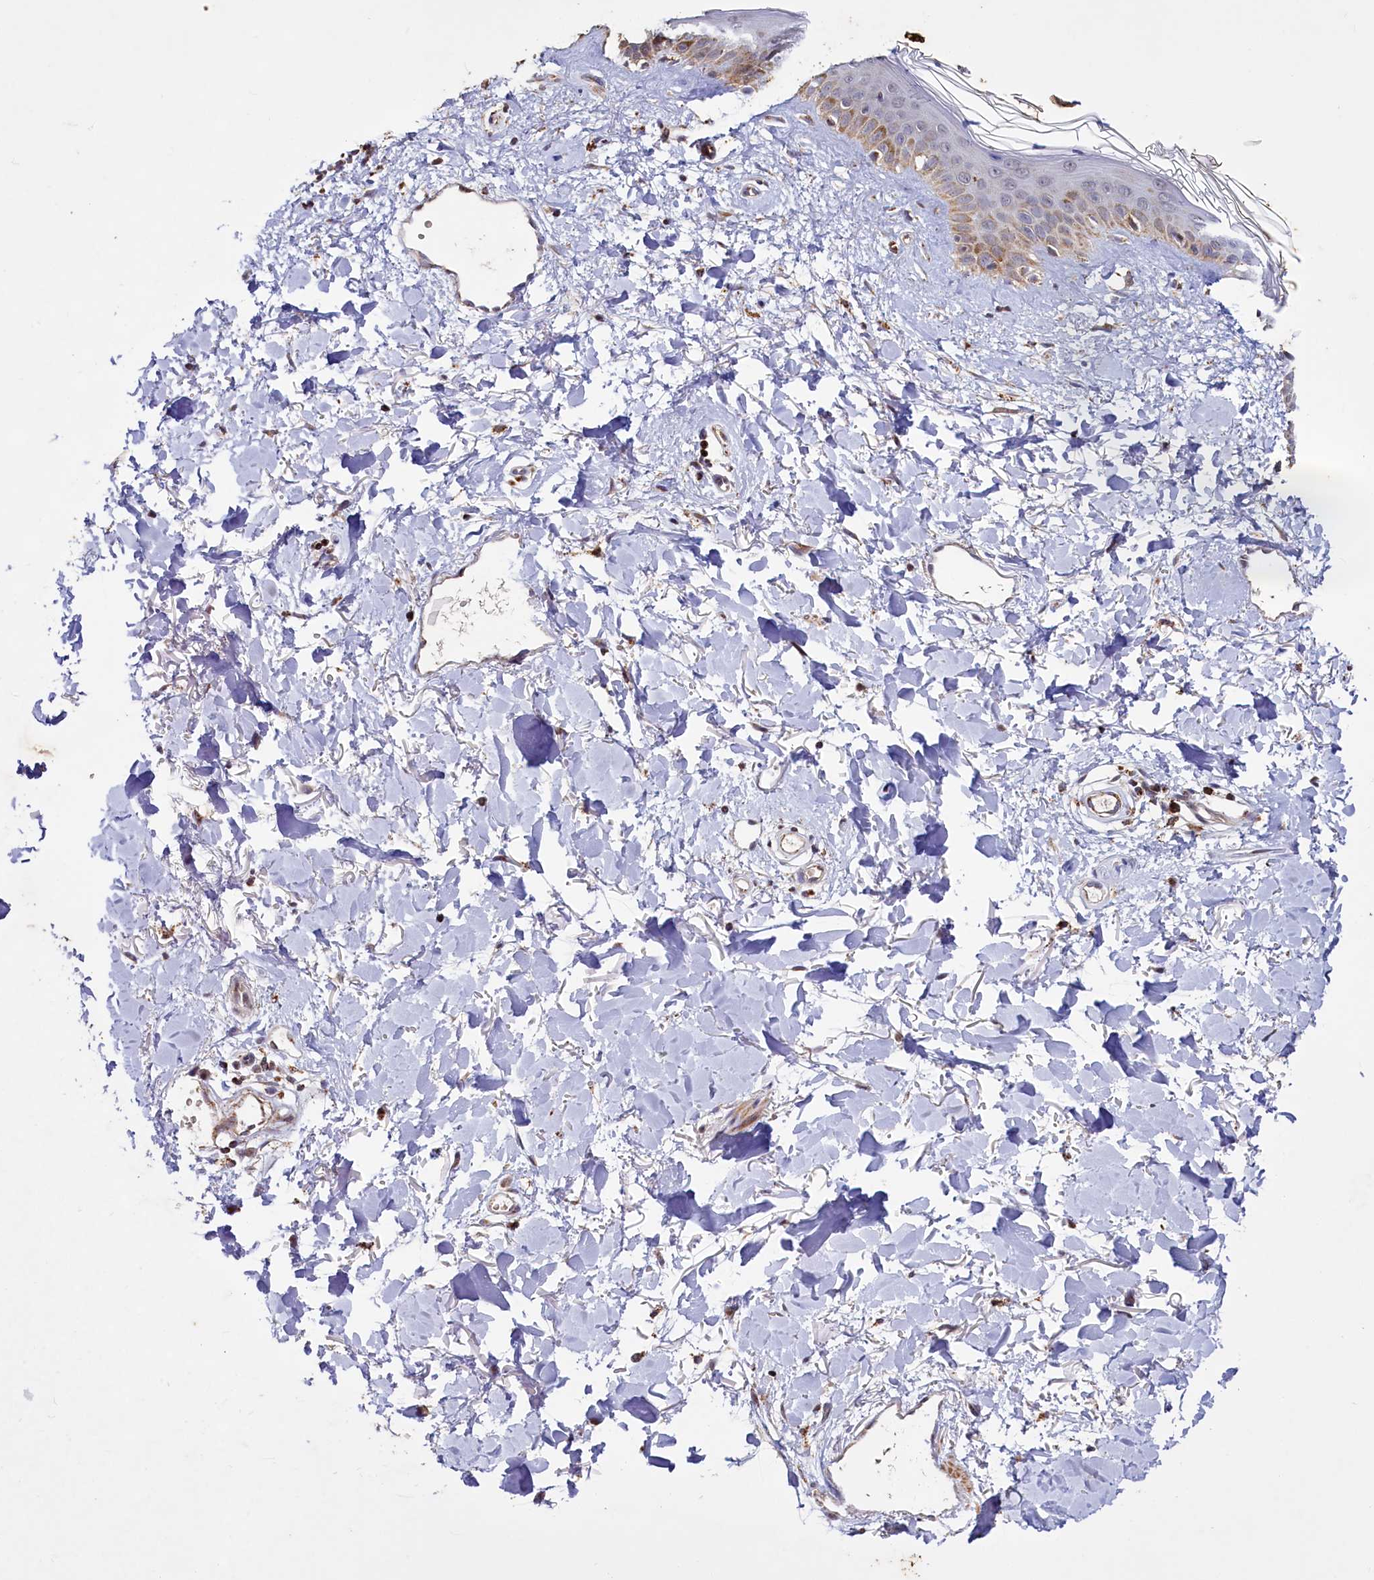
{"staining": {"intensity": "moderate", "quantity": ">75%", "location": "cytoplasmic/membranous"}, "tissue": "skin", "cell_type": "Fibroblasts", "image_type": "normal", "snomed": [{"axis": "morphology", "description": "Normal tissue, NOS"}, {"axis": "topography", "description": "Skin"}], "caption": "Human skin stained with a brown dye displays moderate cytoplasmic/membranous positive expression in approximately >75% of fibroblasts.", "gene": "DYNC2H1", "patient": {"sex": "female", "age": 58}}